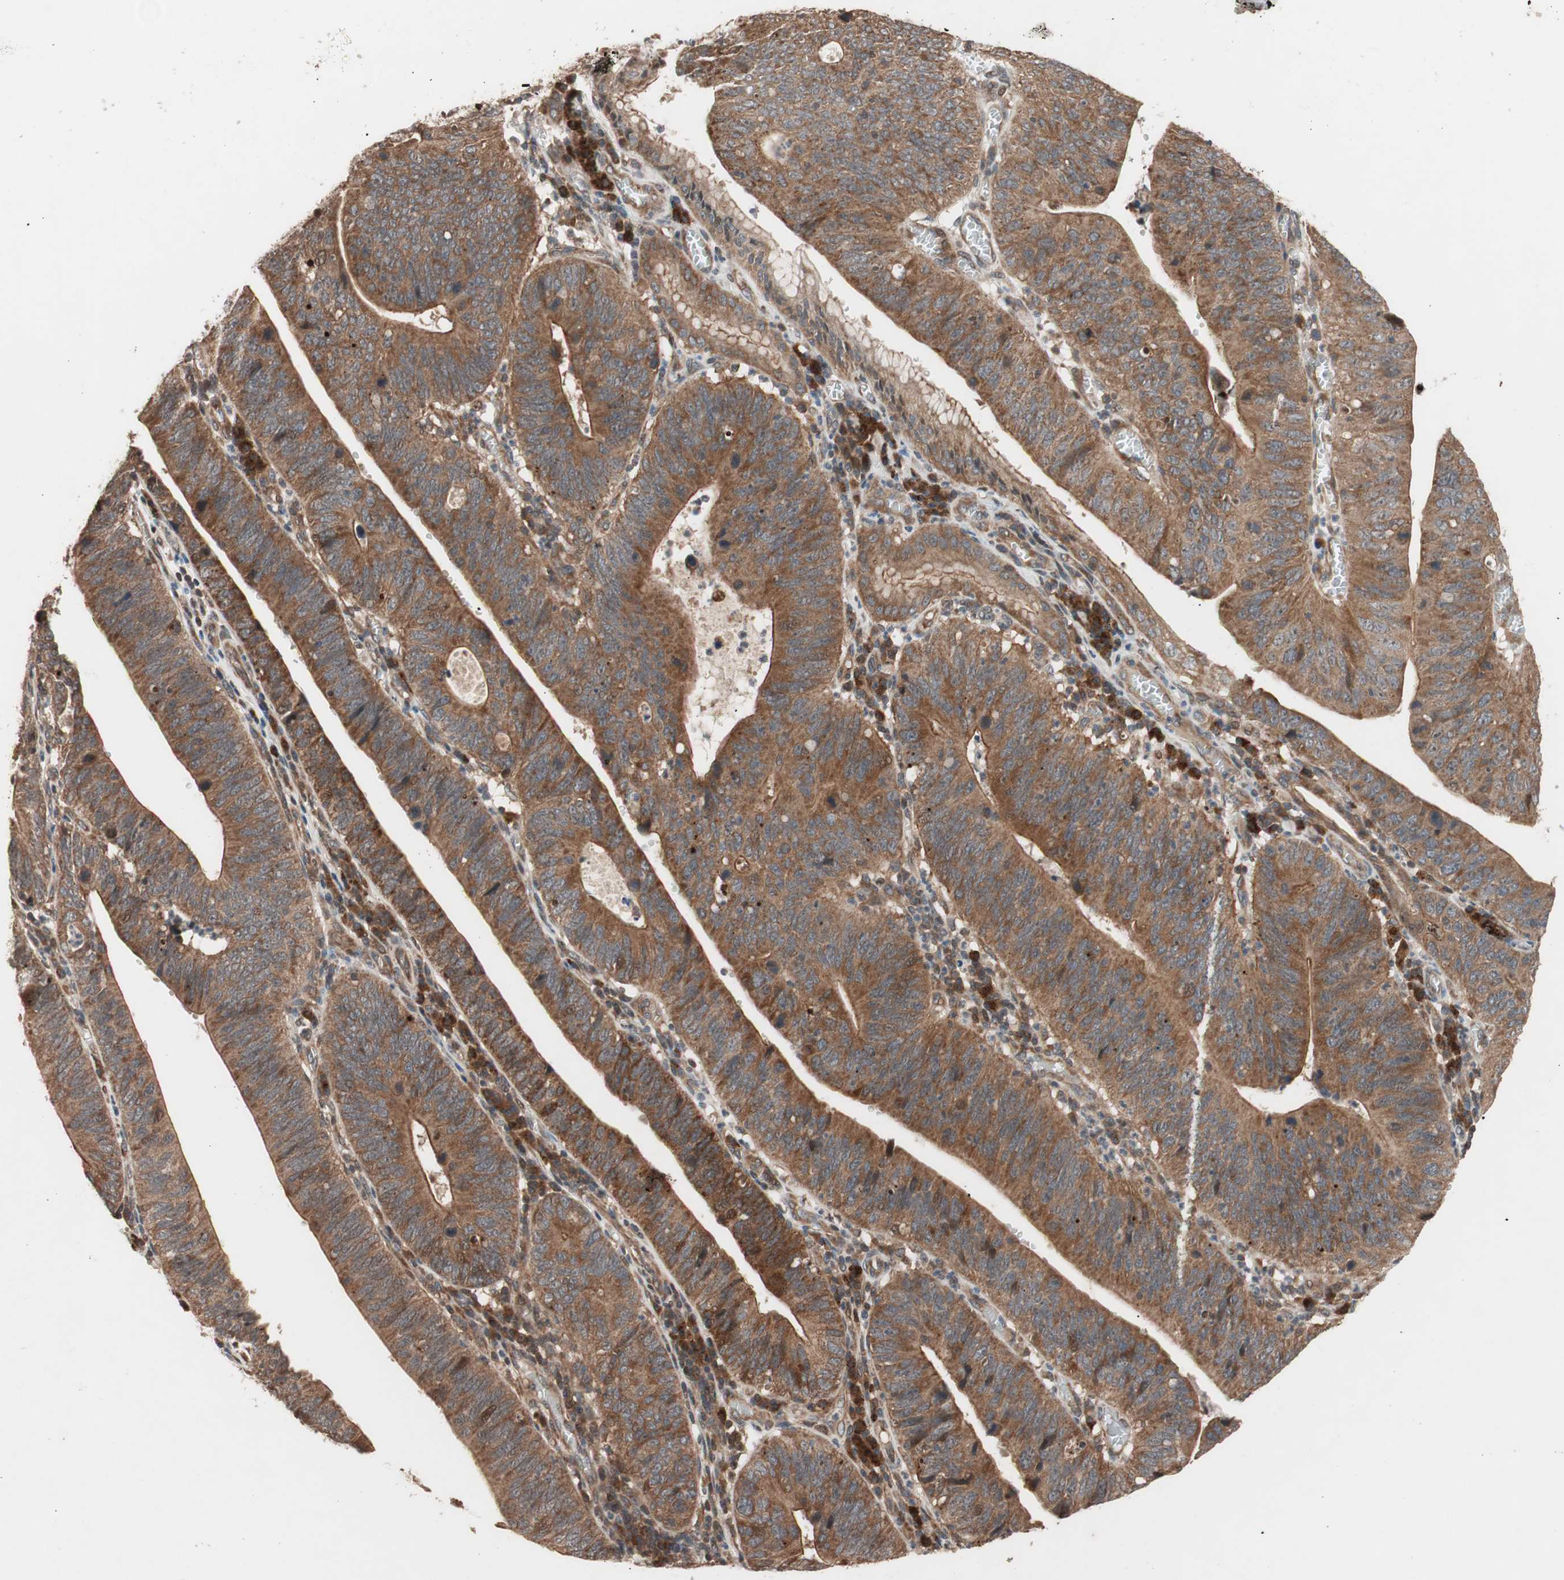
{"staining": {"intensity": "strong", "quantity": ">75%", "location": "cytoplasmic/membranous"}, "tissue": "stomach cancer", "cell_type": "Tumor cells", "image_type": "cancer", "snomed": [{"axis": "morphology", "description": "Adenocarcinoma, NOS"}, {"axis": "topography", "description": "Stomach"}], "caption": "Immunohistochemistry micrograph of human stomach cancer stained for a protein (brown), which displays high levels of strong cytoplasmic/membranous staining in about >75% of tumor cells.", "gene": "NF2", "patient": {"sex": "male", "age": 59}}